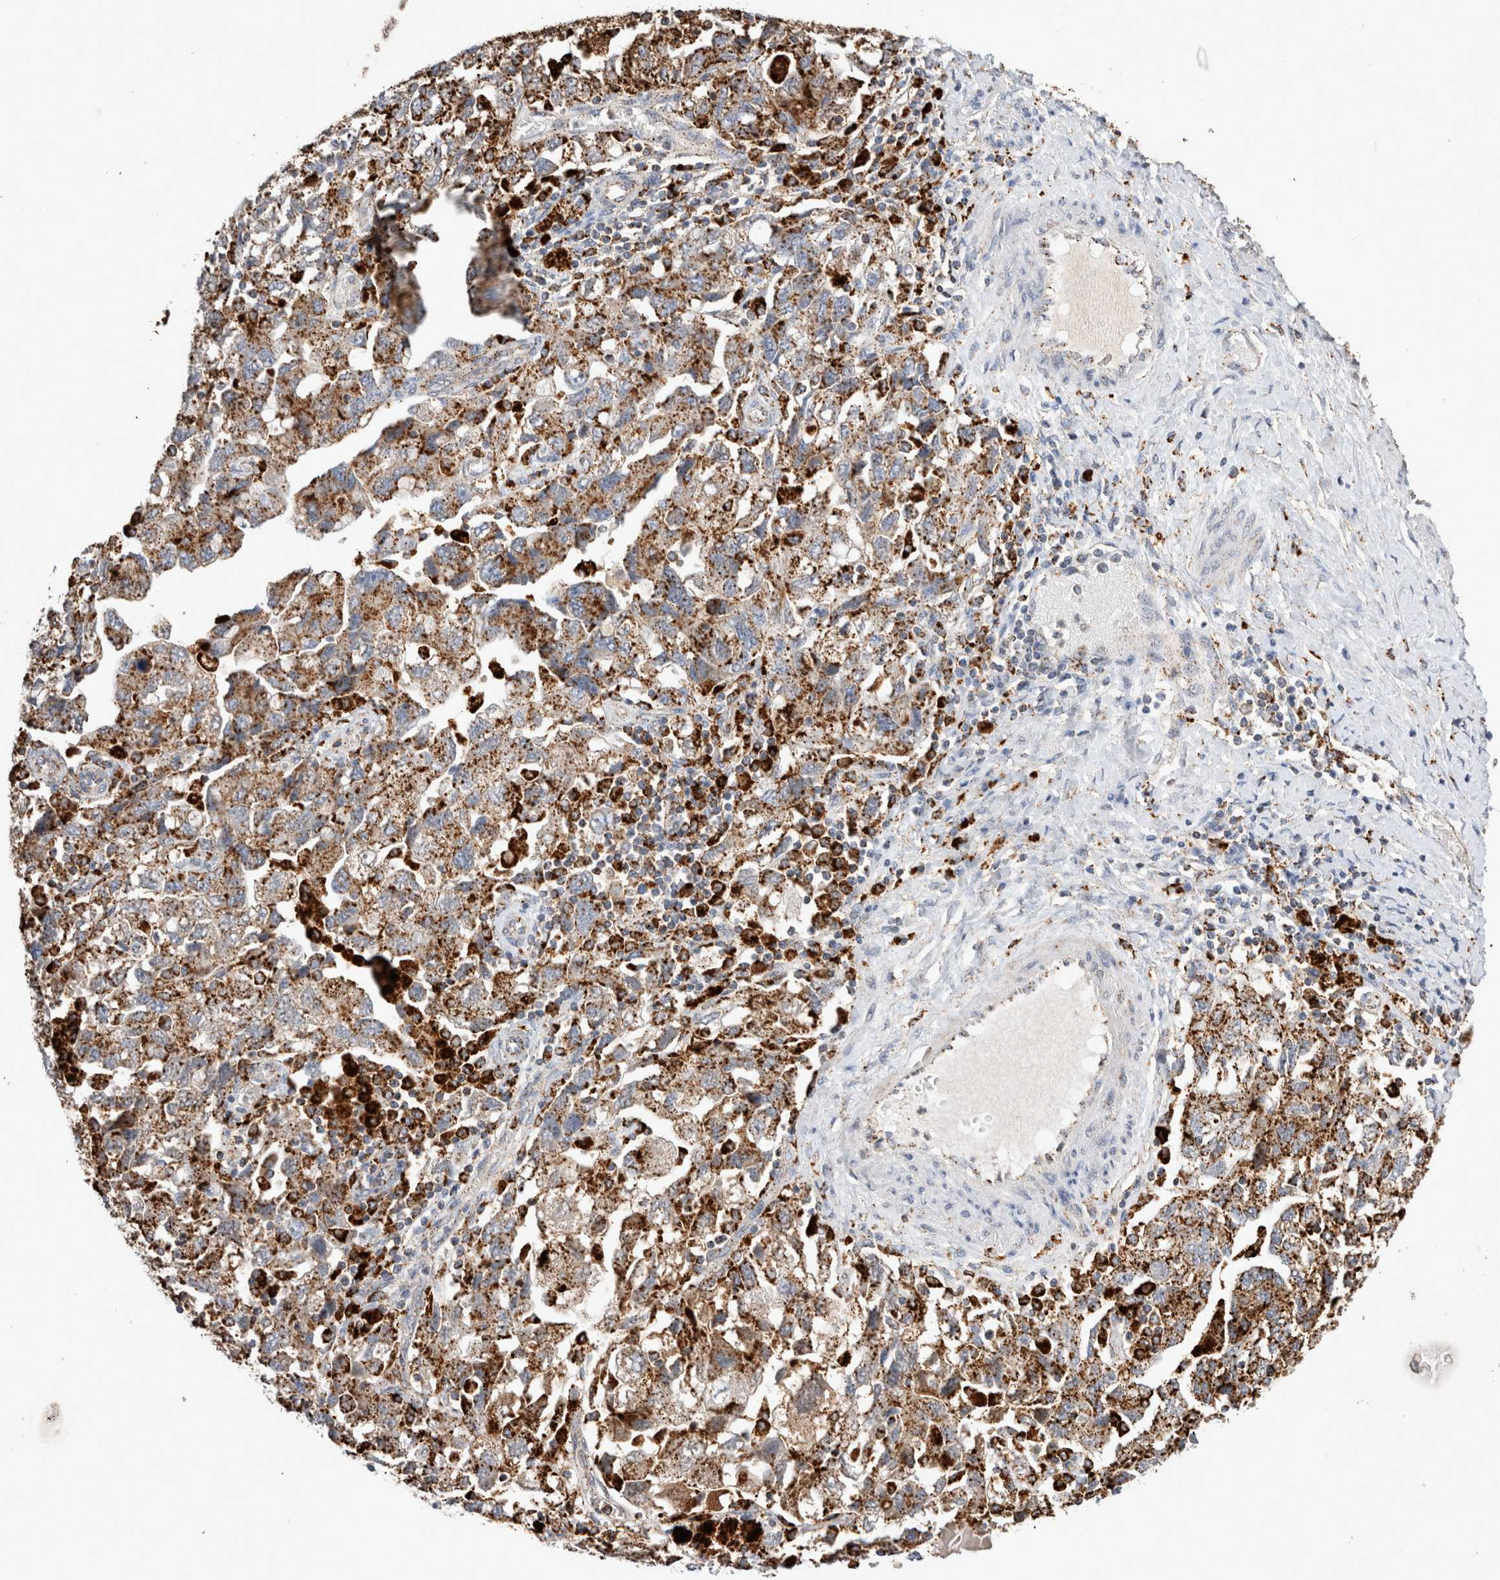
{"staining": {"intensity": "strong", "quantity": ">75%", "location": "cytoplasmic/membranous"}, "tissue": "ovarian cancer", "cell_type": "Tumor cells", "image_type": "cancer", "snomed": [{"axis": "morphology", "description": "Carcinoma, NOS"}, {"axis": "morphology", "description": "Cystadenocarcinoma, serous, NOS"}, {"axis": "topography", "description": "Ovary"}], "caption": "Protein staining reveals strong cytoplasmic/membranous staining in approximately >75% of tumor cells in ovarian serous cystadenocarcinoma.", "gene": "CTSA", "patient": {"sex": "female", "age": 69}}